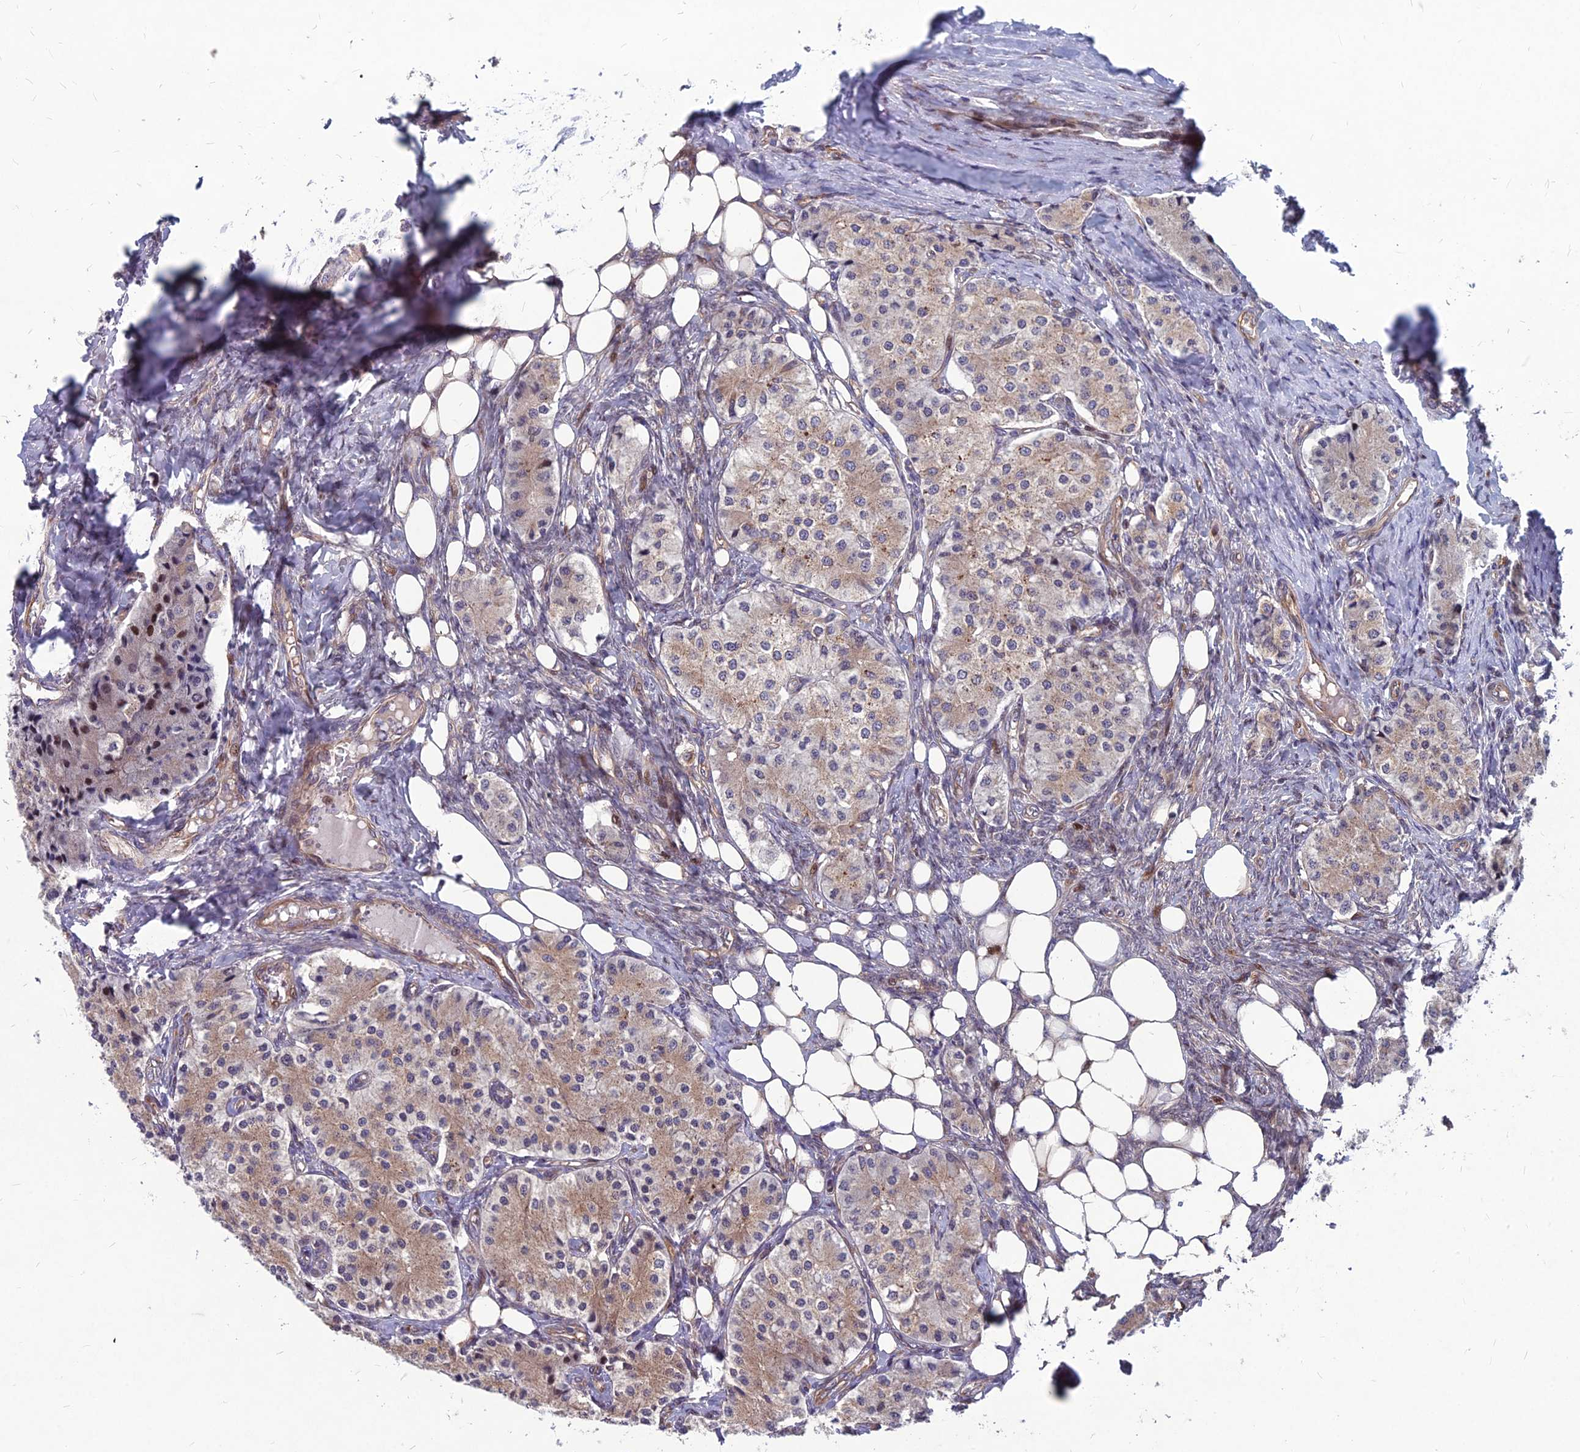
{"staining": {"intensity": "moderate", "quantity": "<25%", "location": "cytoplasmic/membranous"}, "tissue": "carcinoid", "cell_type": "Tumor cells", "image_type": "cancer", "snomed": [{"axis": "morphology", "description": "Carcinoid, malignant, NOS"}, {"axis": "topography", "description": "Colon"}], "caption": "Human carcinoid stained with a protein marker exhibits moderate staining in tumor cells.", "gene": "MFSD8", "patient": {"sex": "female", "age": 52}}